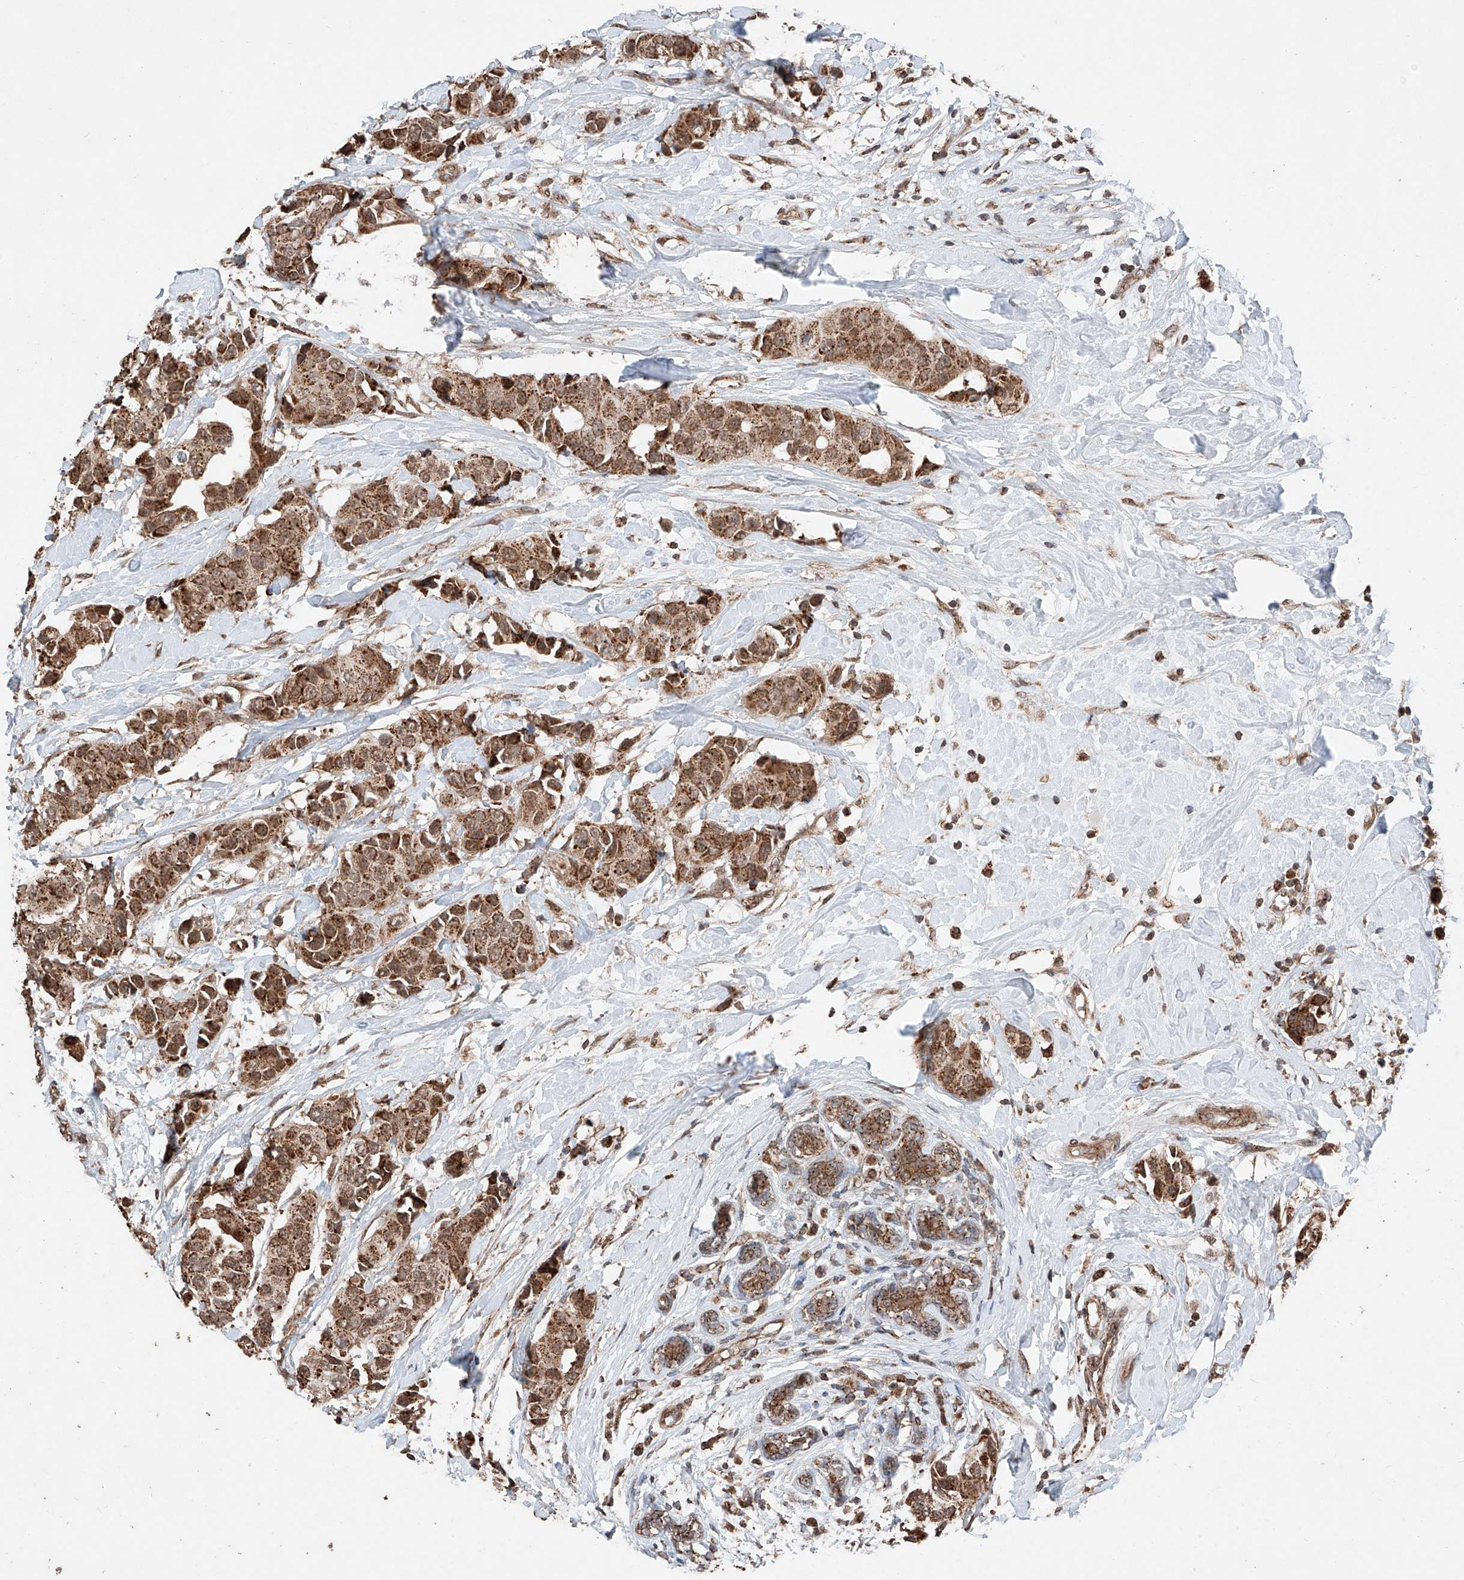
{"staining": {"intensity": "moderate", "quantity": ">75%", "location": "cytoplasmic/membranous,nuclear"}, "tissue": "breast cancer", "cell_type": "Tumor cells", "image_type": "cancer", "snomed": [{"axis": "morphology", "description": "Normal tissue, NOS"}, {"axis": "morphology", "description": "Duct carcinoma"}, {"axis": "topography", "description": "Breast"}], "caption": "Breast cancer (intraductal carcinoma) was stained to show a protein in brown. There is medium levels of moderate cytoplasmic/membranous and nuclear staining in approximately >75% of tumor cells. (Stains: DAB (3,3'-diaminobenzidine) in brown, nuclei in blue, Microscopy: brightfield microscopy at high magnification).", "gene": "ZSCAN29", "patient": {"sex": "female", "age": 39}}